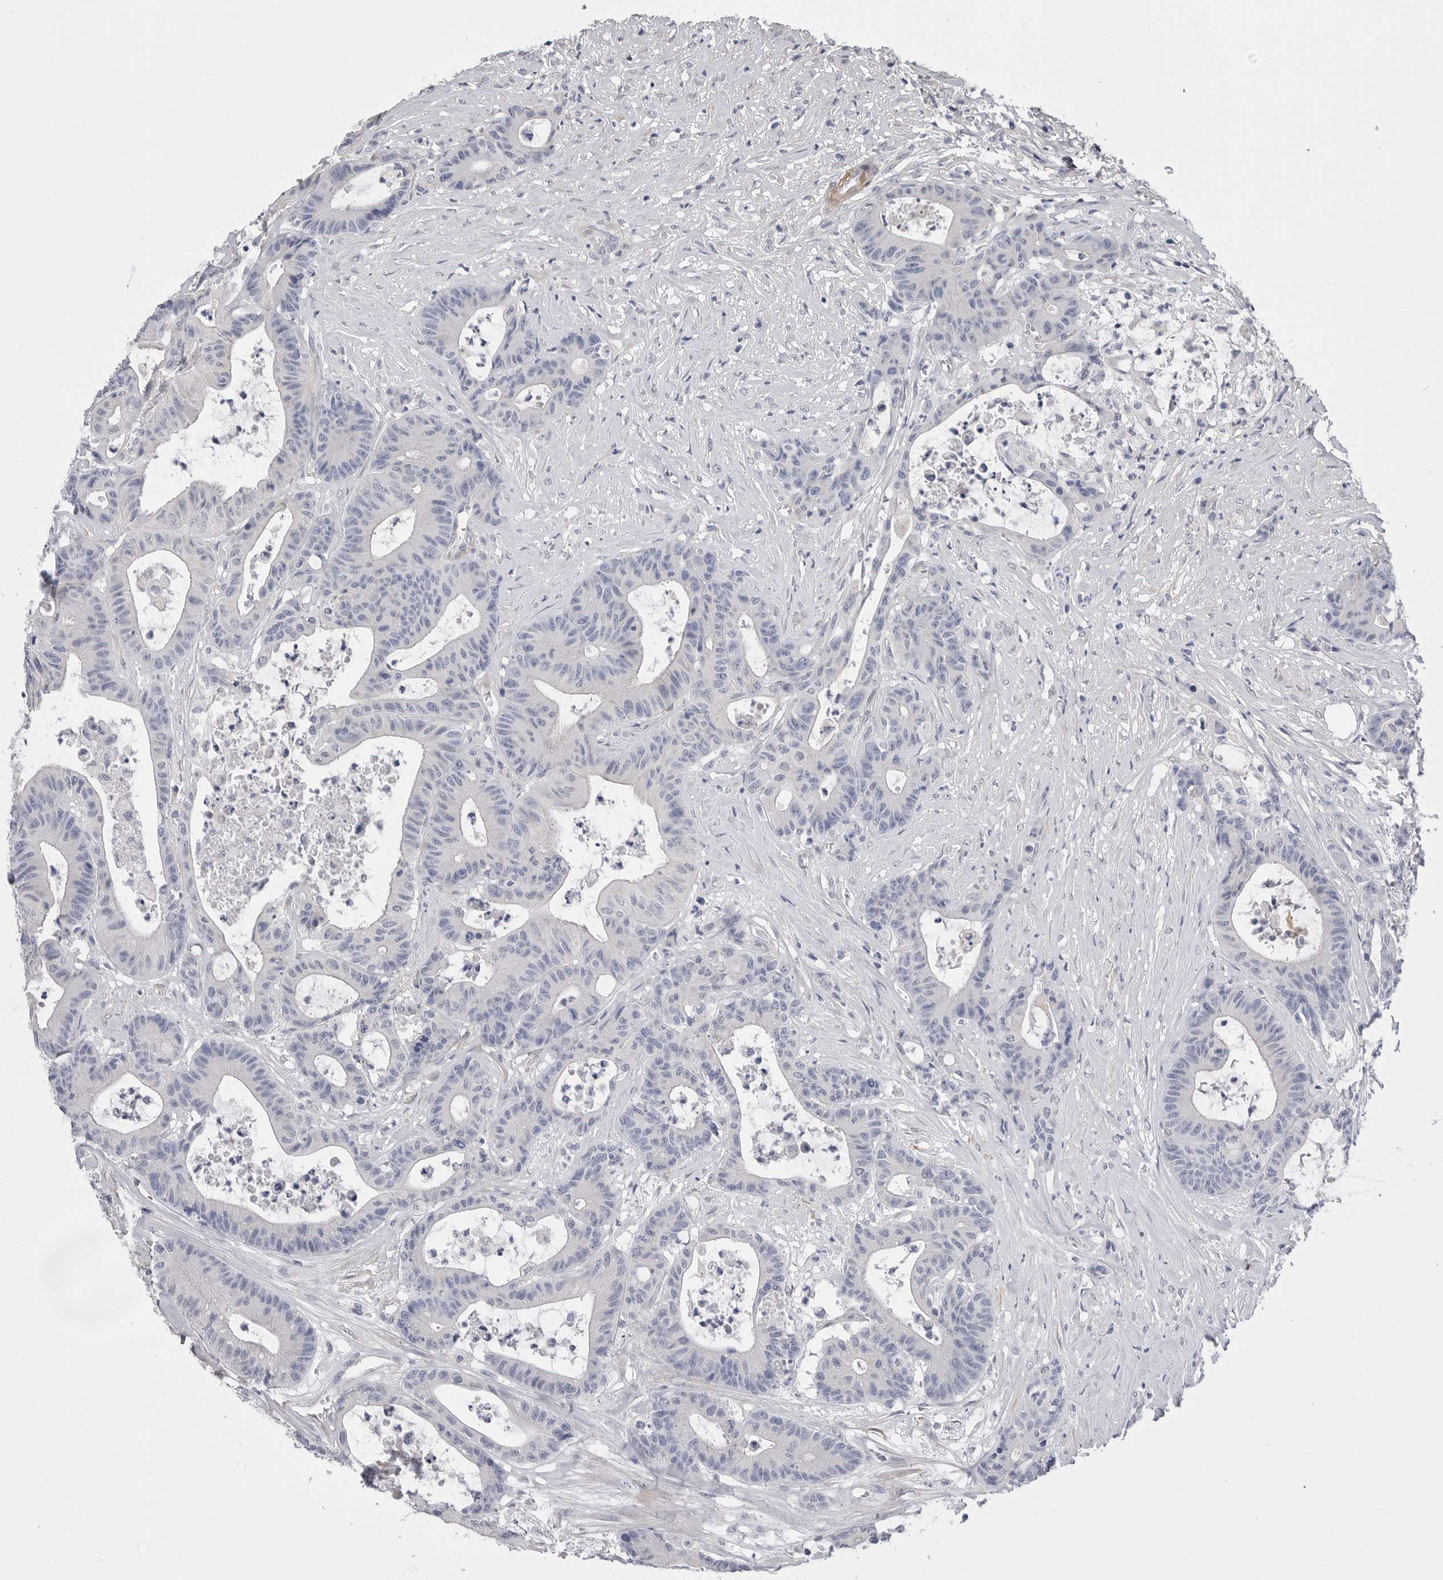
{"staining": {"intensity": "negative", "quantity": "none", "location": "none"}, "tissue": "colorectal cancer", "cell_type": "Tumor cells", "image_type": "cancer", "snomed": [{"axis": "morphology", "description": "Adenocarcinoma, NOS"}, {"axis": "topography", "description": "Colon"}], "caption": "Immunohistochemistry (IHC) histopathology image of colorectal cancer (adenocarcinoma) stained for a protein (brown), which shows no expression in tumor cells.", "gene": "AKAP12", "patient": {"sex": "female", "age": 84}}